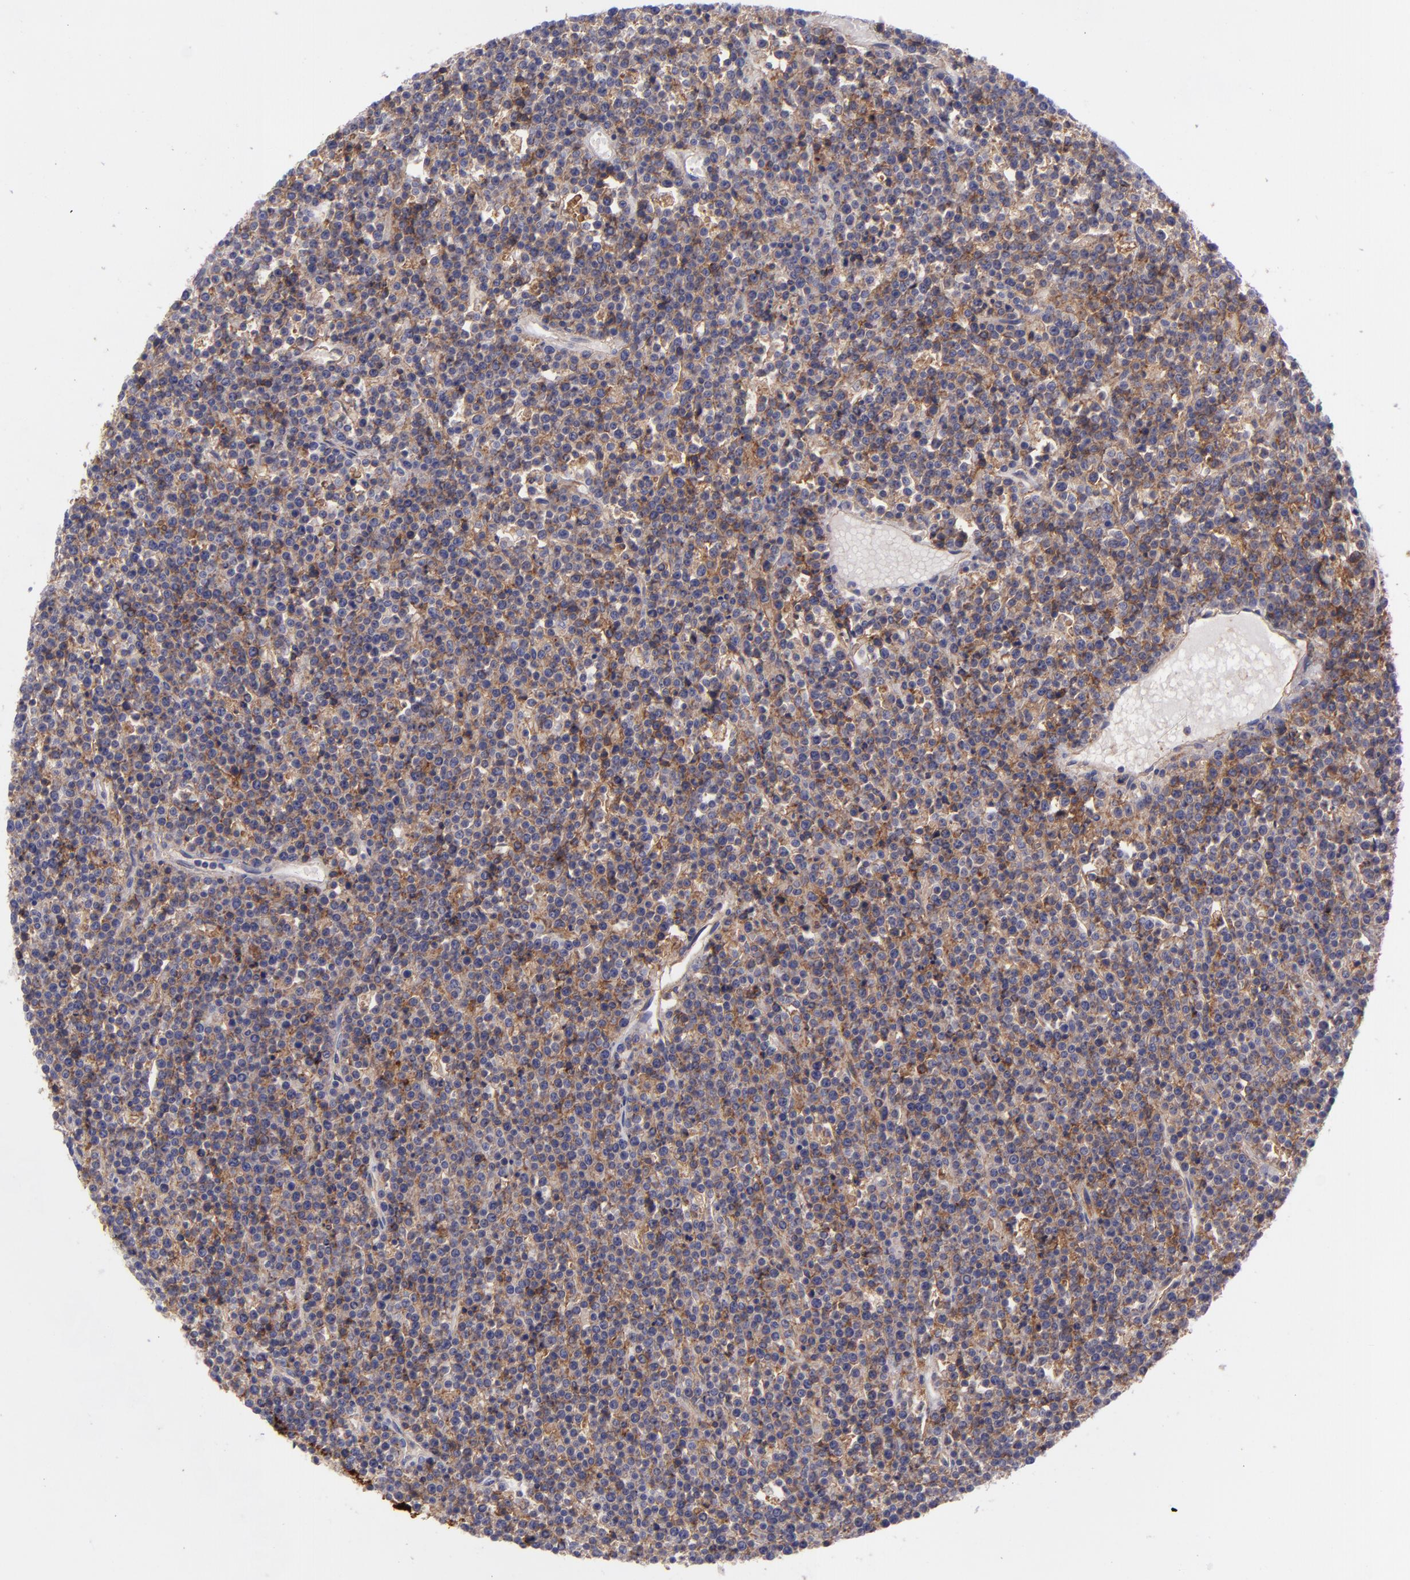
{"staining": {"intensity": "moderate", "quantity": "25%-75%", "location": "cytoplasmic/membranous"}, "tissue": "lymphoma", "cell_type": "Tumor cells", "image_type": "cancer", "snomed": [{"axis": "morphology", "description": "Malignant lymphoma, non-Hodgkin's type, High grade"}, {"axis": "topography", "description": "Ovary"}], "caption": "There is medium levels of moderate cytoplasmic/membranous staining in tumor cells of malignant lymphoma, non-Hodgkin's type (high-grade), as demonstrated by immunohistochemical staining (brown color).", "gene": "BSG", "patient": {"sex": "female", "age": 56}}